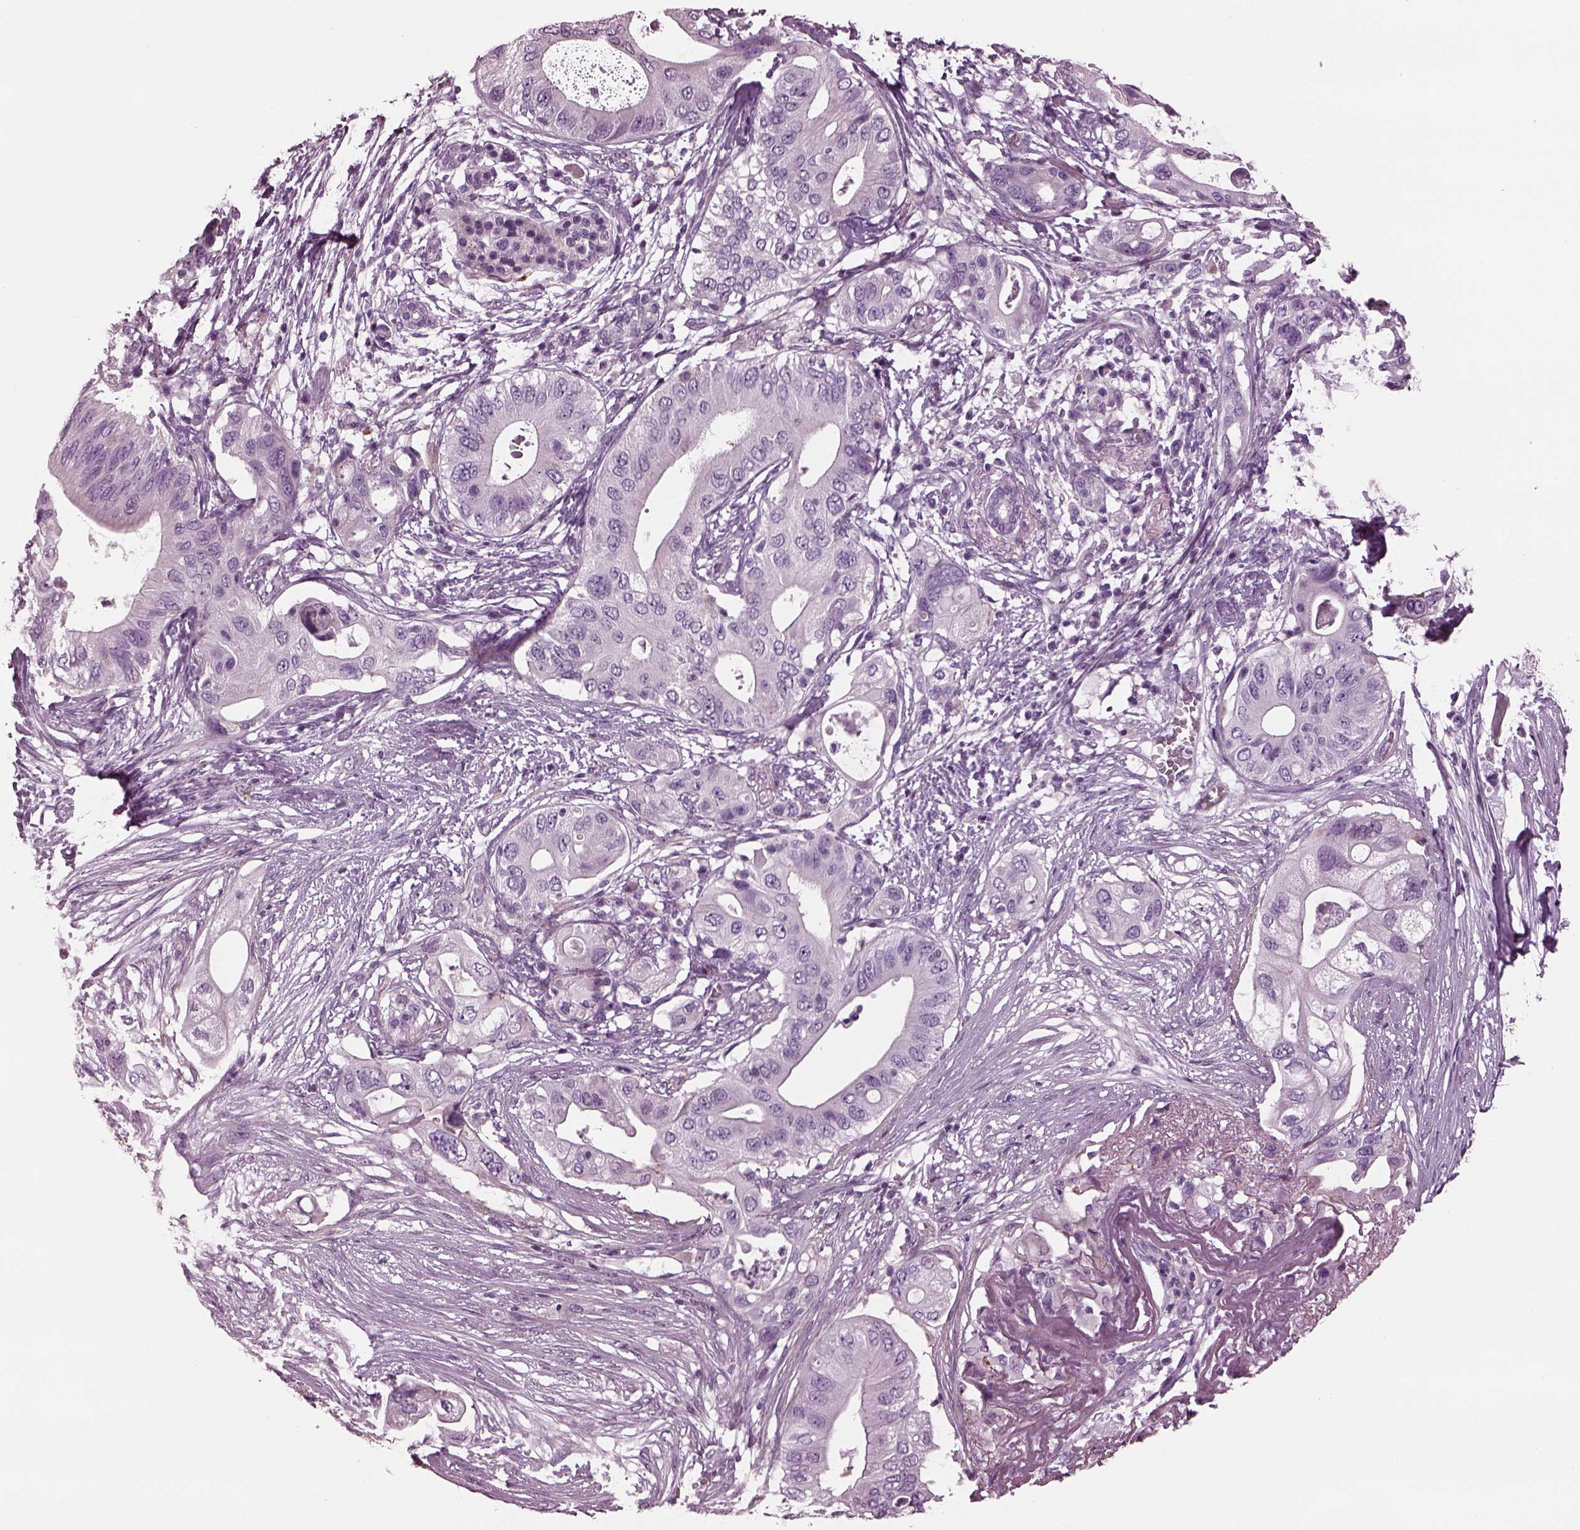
{"staining": {"intensity": "negative", "quantity": "none", "location": "none"}, "tissue": "pancreatic cancer", "cell_type": "Tumor cells", "image_type": "cancer", "snomed": [{"axis": "morphology", "description": "Adenocarcinoma, NOS"}, {"axis": "topography", "description": "Pancreas"}], "caption": "This is an IHC histopathology image of human pancreatic cancer. There is no positivity in tumor cells.", "gene": "GDF11", "patient": {"sex": "female", "age": 72}}